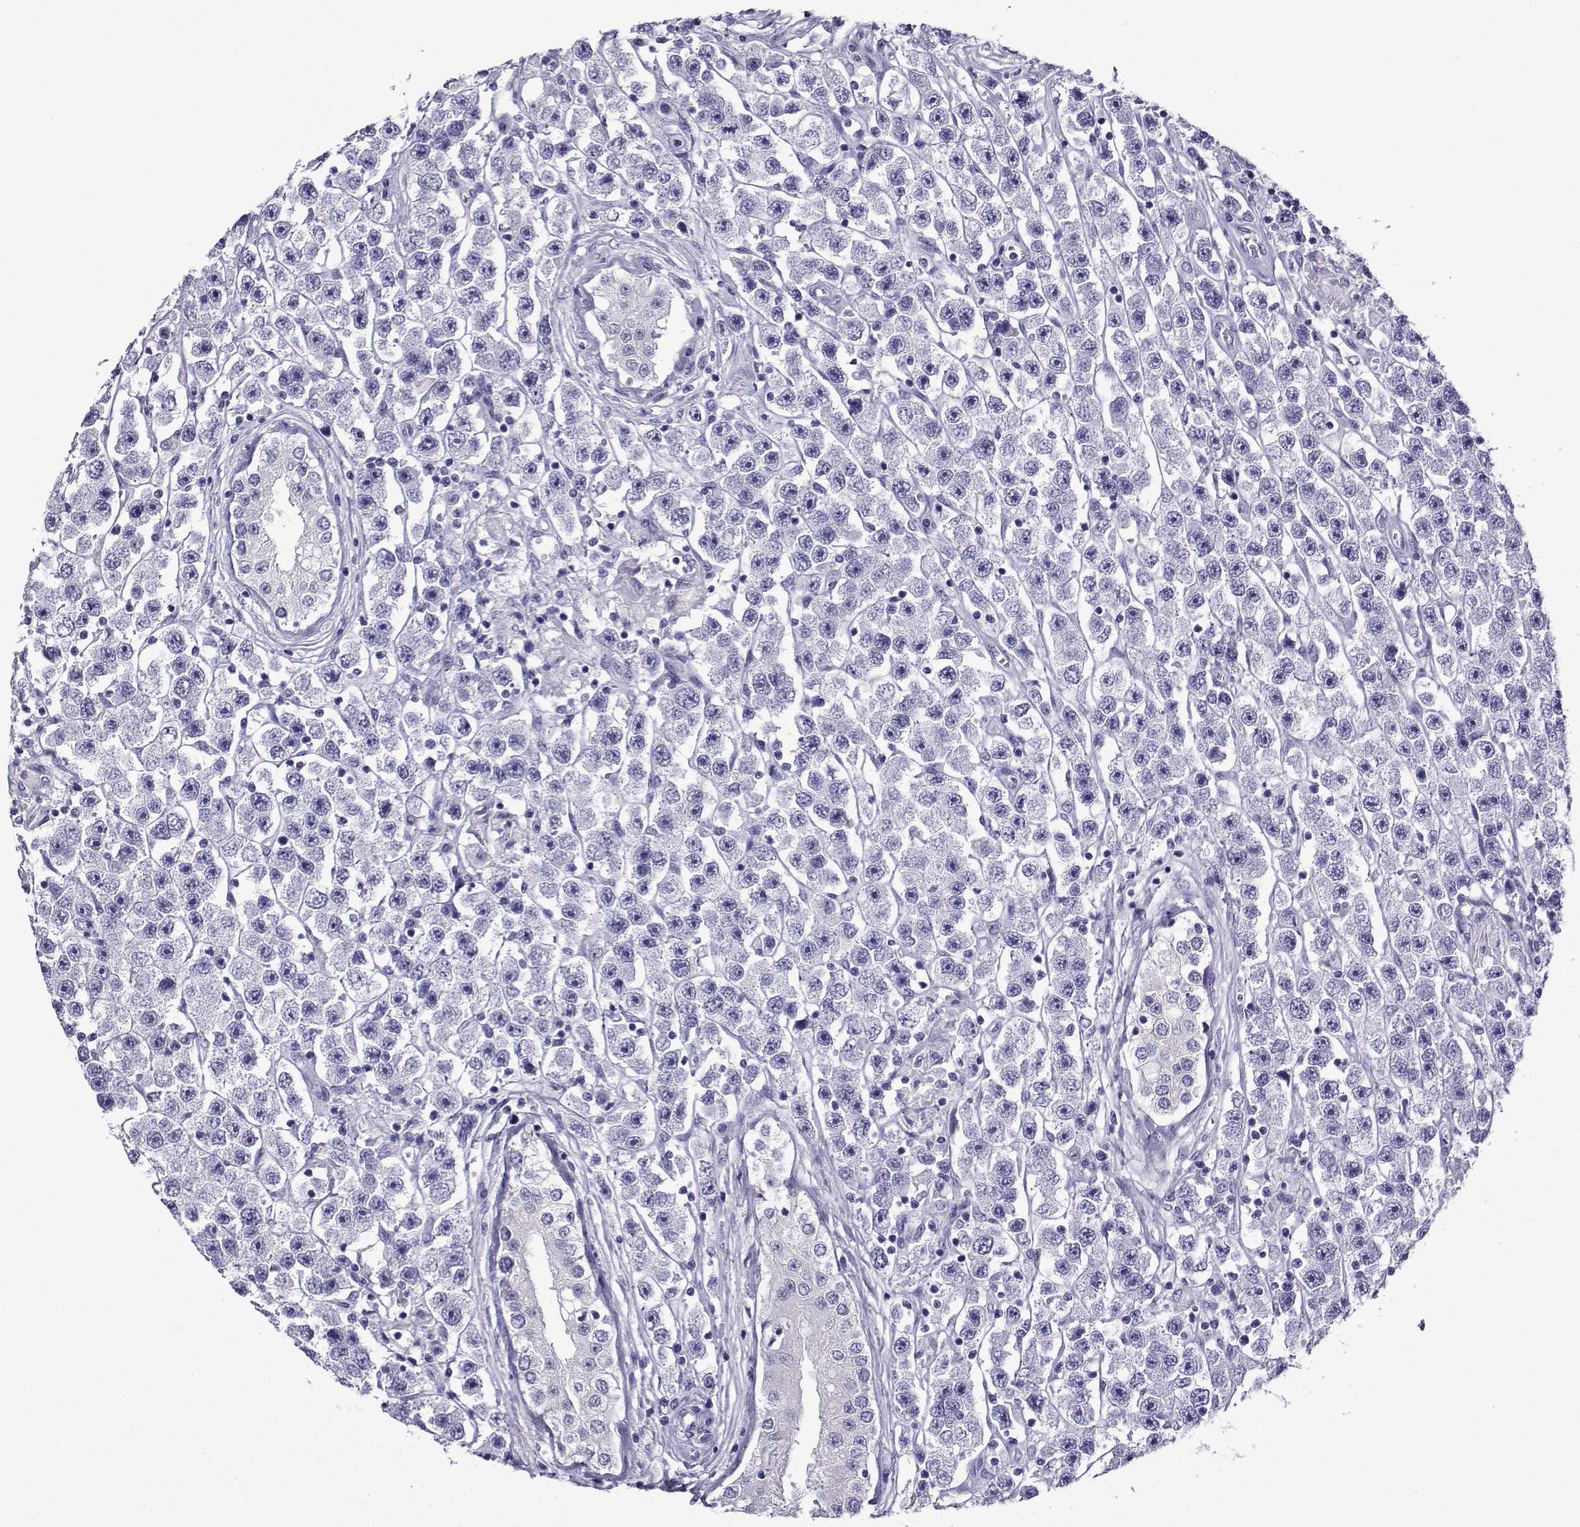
{"staining": {"intensity": "negative", "quantity": "none", "location": "none"}, "tissue": "testis cancer", "cell_type": "Tumor cells", "image_type": "cancer", "snomed": [{"axis": "morphology", "description": "Seminoma, NOS"}, {"axis": "topography", "description": "Testis"}], "caption": "Image shows no protein positivity in tumor cells of testis seminoma tissue.", "gene": "KCNF1", "patient": {"sex": "male", "age": 45}}